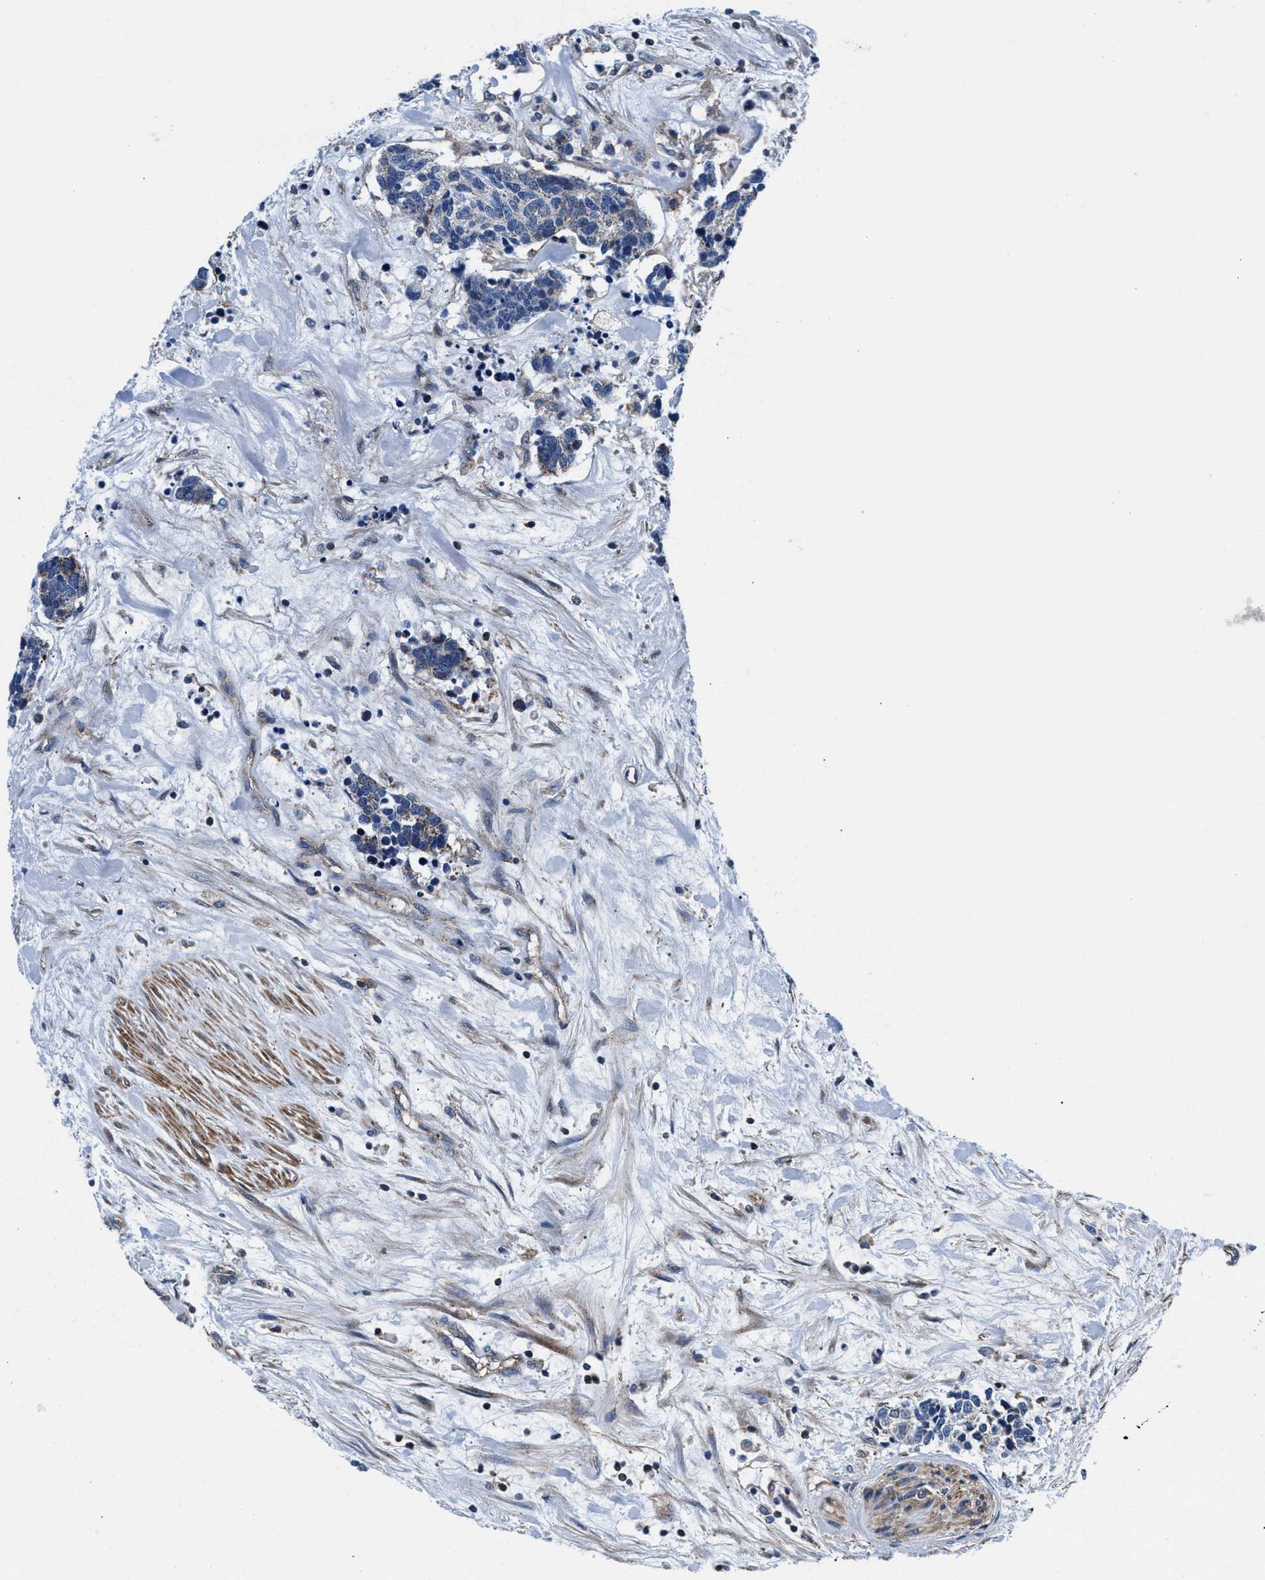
{"staining": {"intensity": "weak", "quantity": "25%-75%", "location": "cytoplasmic/membranous"}, "tissue": "carcinoid", "cell_type": "Tumor cells", "image_type": "cancer", "snomed": [{"axis": "morphology", "description": "Carcinoma, NOS"}, {"axis": "morphology", "description": "Carcinoid, malignant, NOS"}, {"axis": "topography", "description": "Urinary bladder"}], "caption": "Immunohistochemical staining of carcinoma displays weak cytoplasmic/membranous protein staining in approximately 25%-75% of tumor cells.", "gene": "NKTR", "patient": {"sex": "male", "age": 57}}